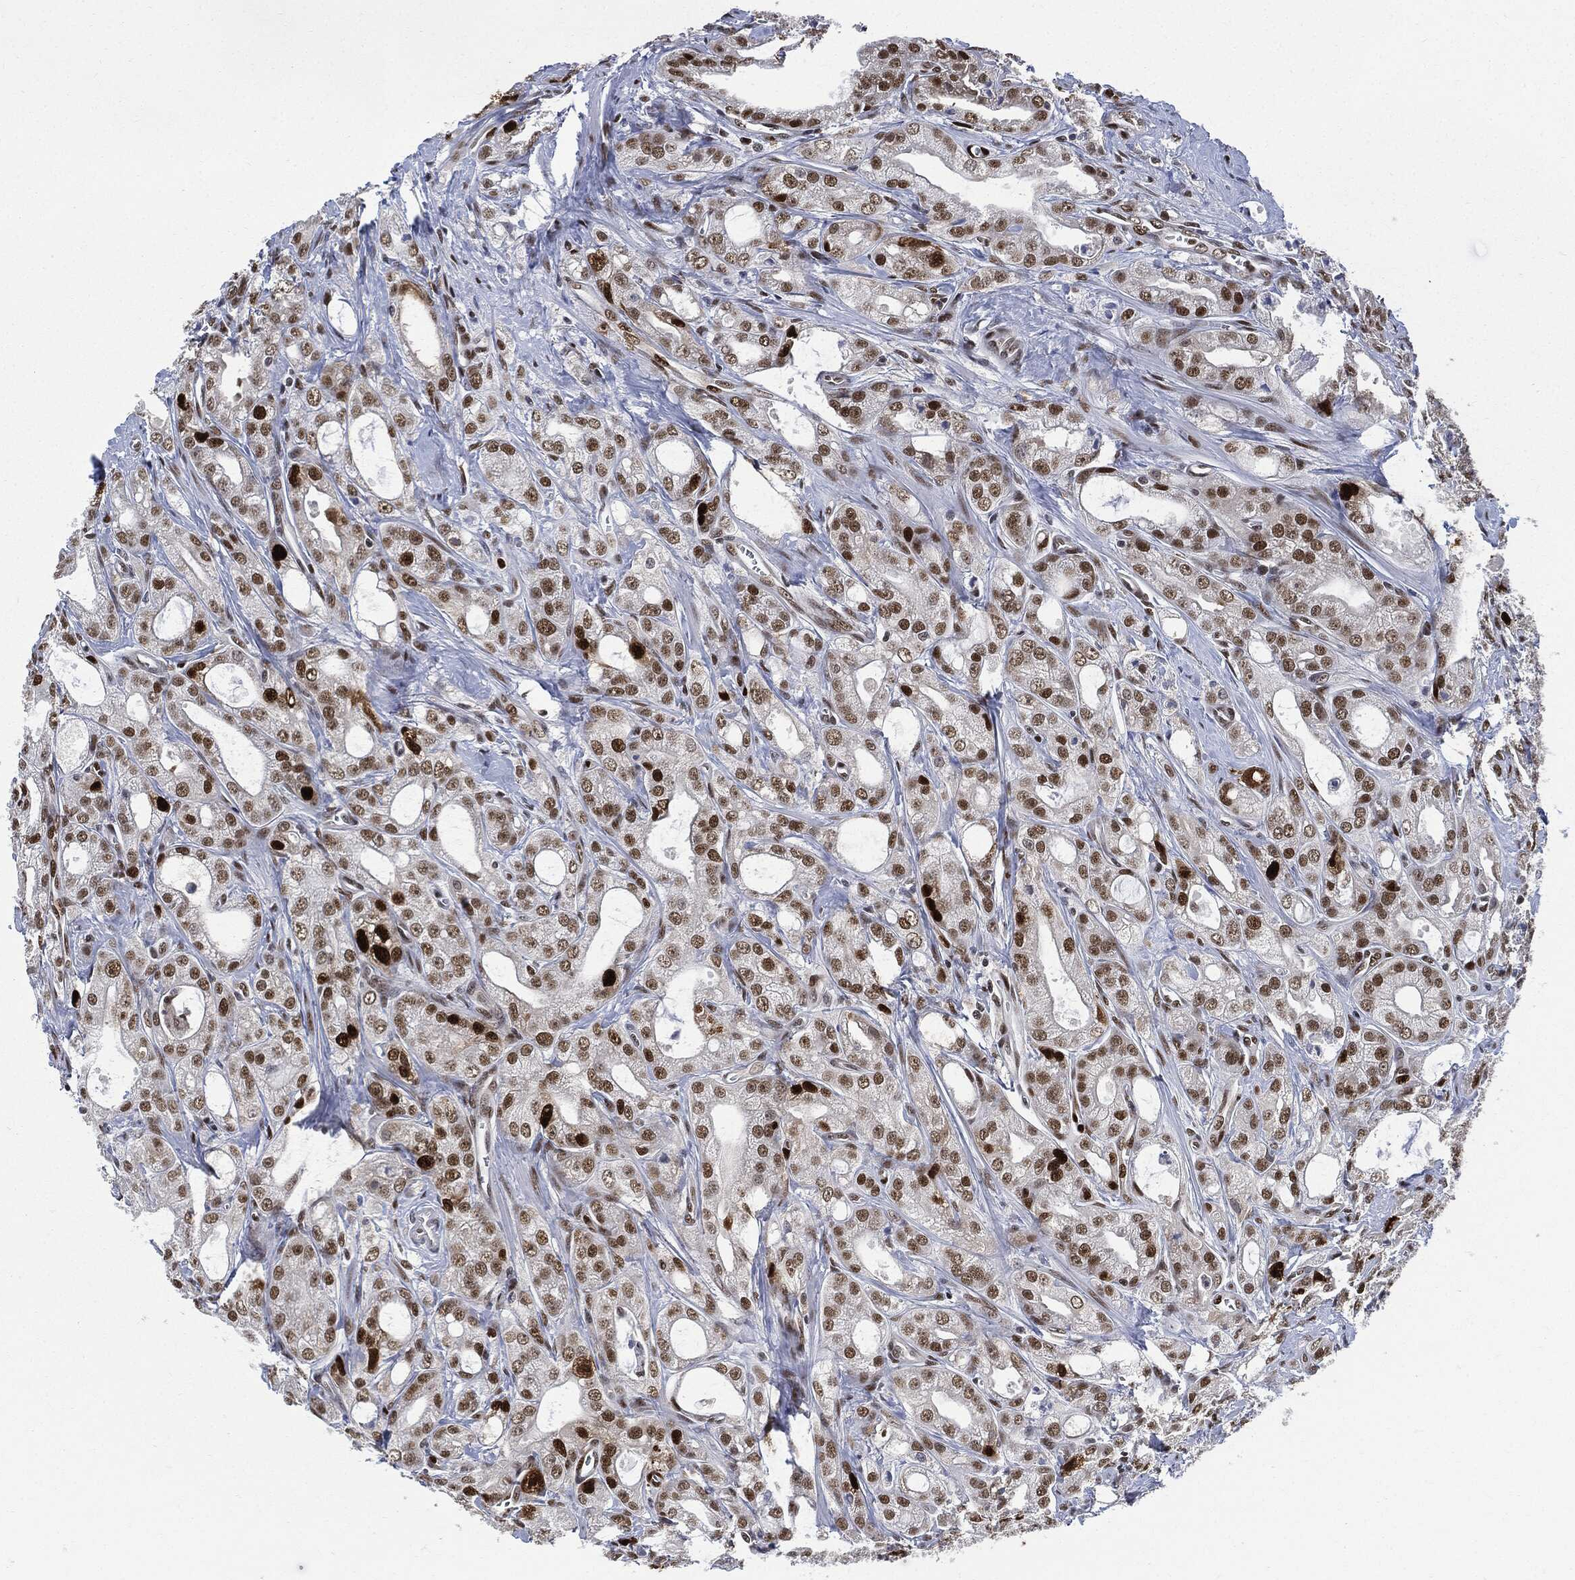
{"staining": {"intensity": "strong", "quantity": "25%-75%", "location": "nuclear"}, "tissue": "prostate cancer", "cell_type": "Tumor cells", "image_type": "cancer", "snomed": [{"axis": "morphology", "description": "Adenocarcinoma, NOS"}, {"axis": "morphology", "description": "Adenocarcinoma, High grade"}, {"axis": "topography", "description": "Prostate"}], "caption": "This is a micrograph of immunohistochemistry staining of prostate adenocarcinoma (high-grade), which shows strong staining in the nuclear of tumor cells.", "gene": "PCNA", "patient": {"sex": "male", "age": 70}}